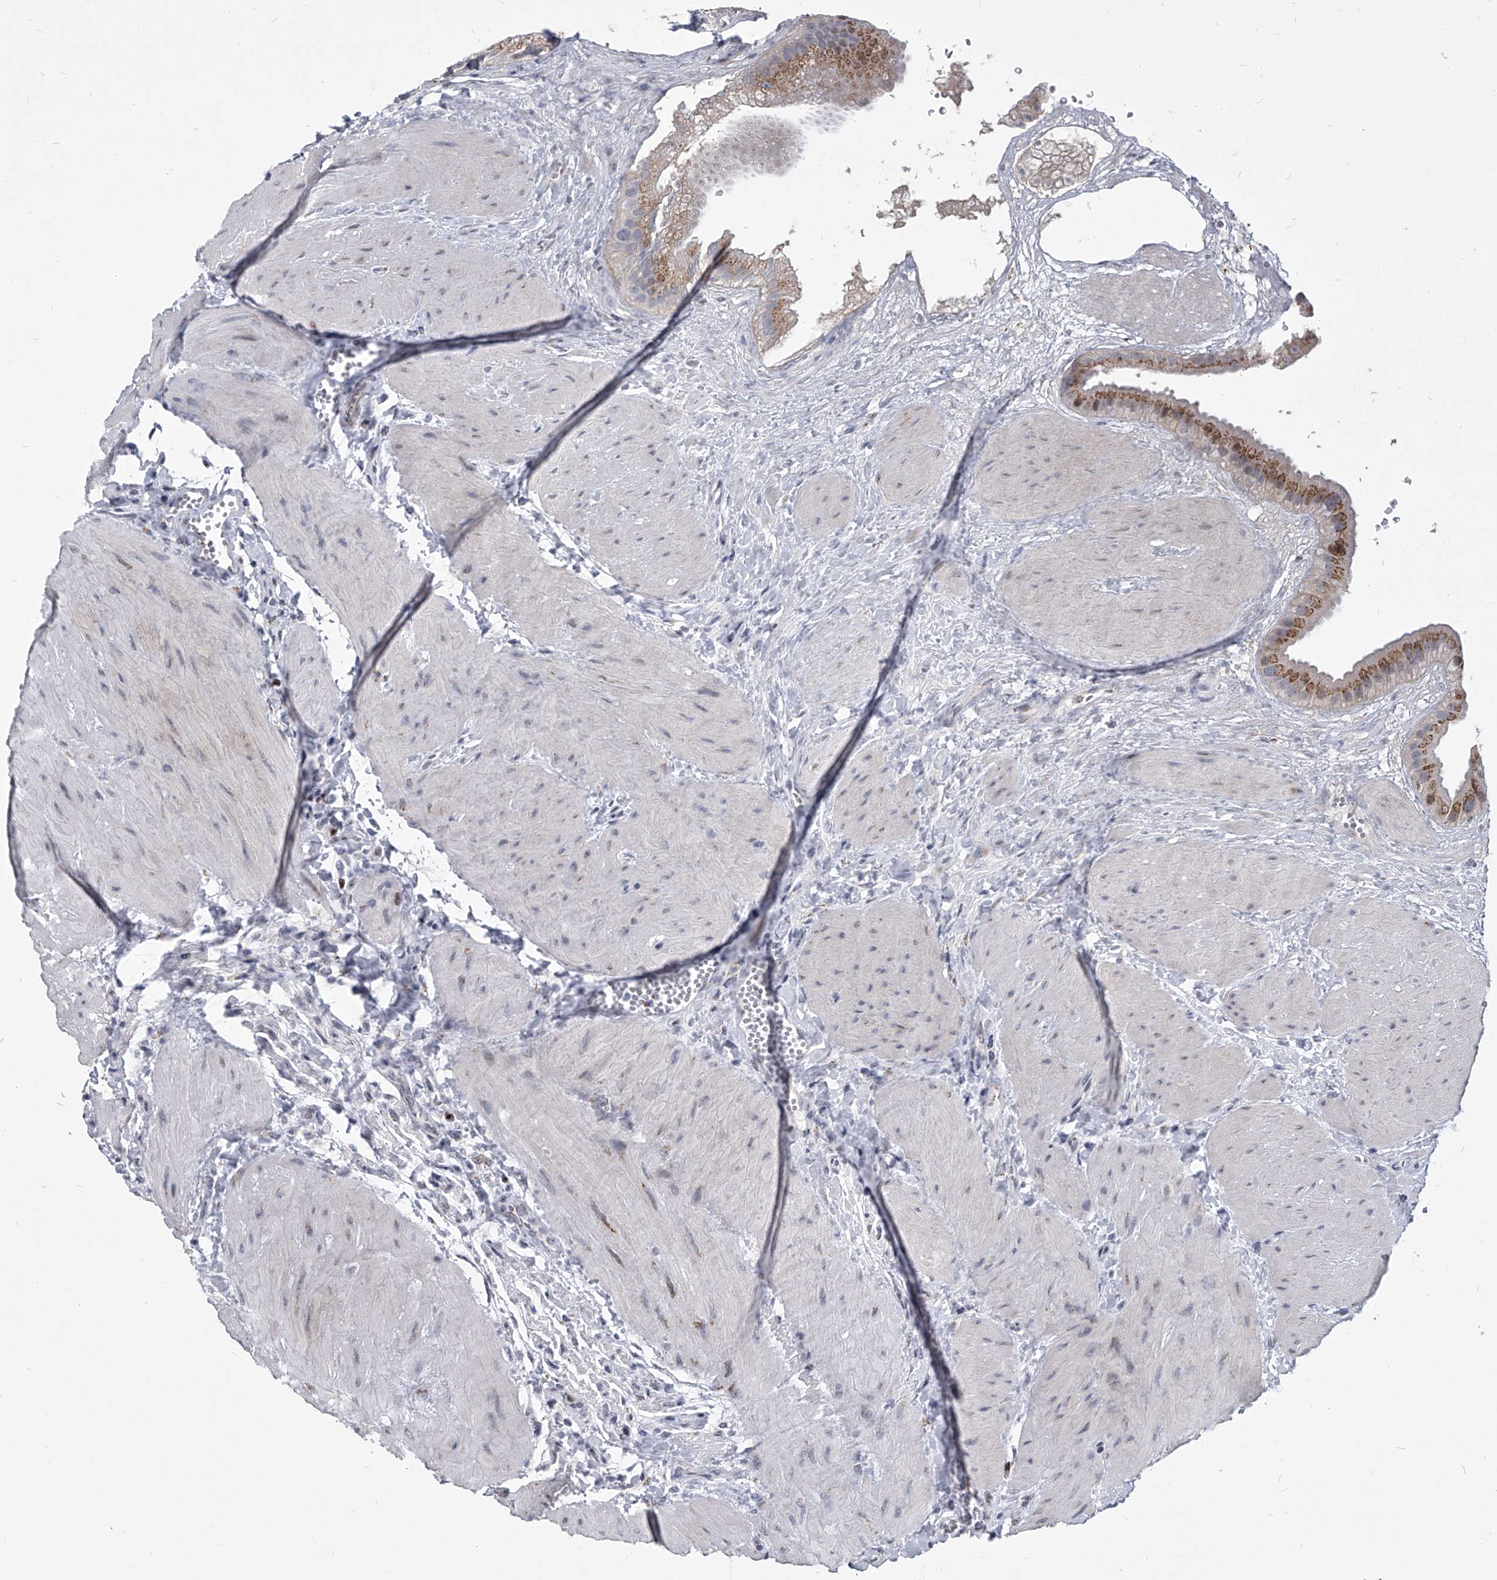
{"staining": {"intensity": "moderate", "quantity": ">75%", "location": "cytoplasmic/membranous,nuclear"}, "tissue": "gallbladder", "cell_type": "Glandular cells", "image_type": "normal", "snomed": [{"axis": "morphology", "description": "Normal tissue, NOS"}, {"axis": "topography", "description": "Gallbladder"}], "caption": "Protein expression by immunohistochemistry displays moderate cytoplasmic/membranous,nuclear expression in approximately >75% of glandular cells in unremarkable gallbladder. Immunohistochemistry stains the protein of interest in brown and the nuclei are stained blue.", "gene": "EVA1C", "patient": {"sex": "male", "age": 55}}